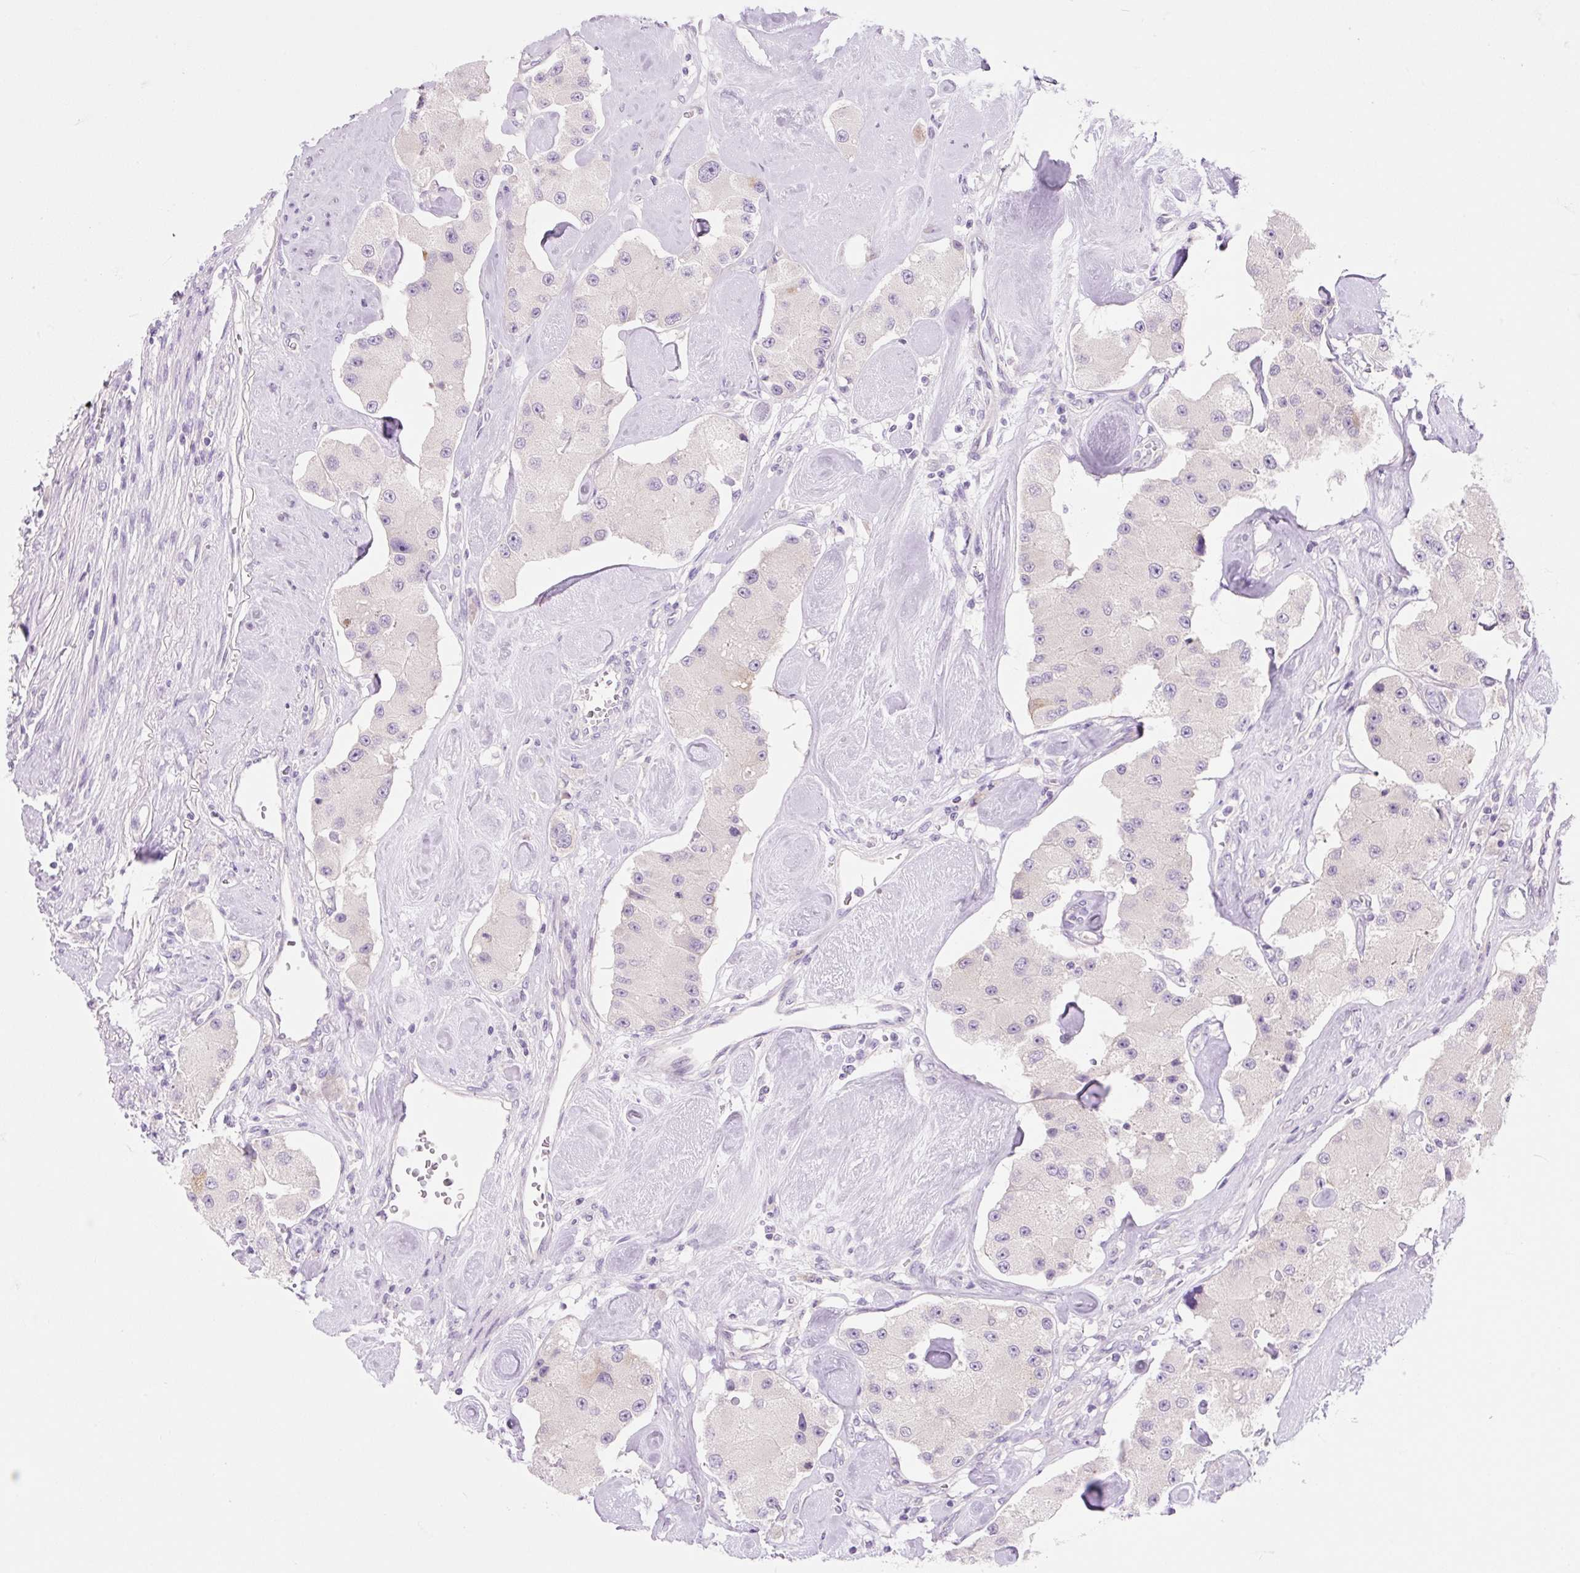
{"staining": {"intensity": "negative", "quantity": "none", "location": "none"}, "tissue": "carcinoid", "cell_type": "Tumor cells", "image_type": "cancer", "snomed": [{"axis": "morphology", "description": "Carcinoid, malignant, NOS"}, {"axis": "topography", "description": "Pancreas"}], "caption": "Protein analysis of carcinoid demonstrates no significant expression in tumor cells.", "gene": "CELF6", "patient": {"sex": "male", "age": 41}}